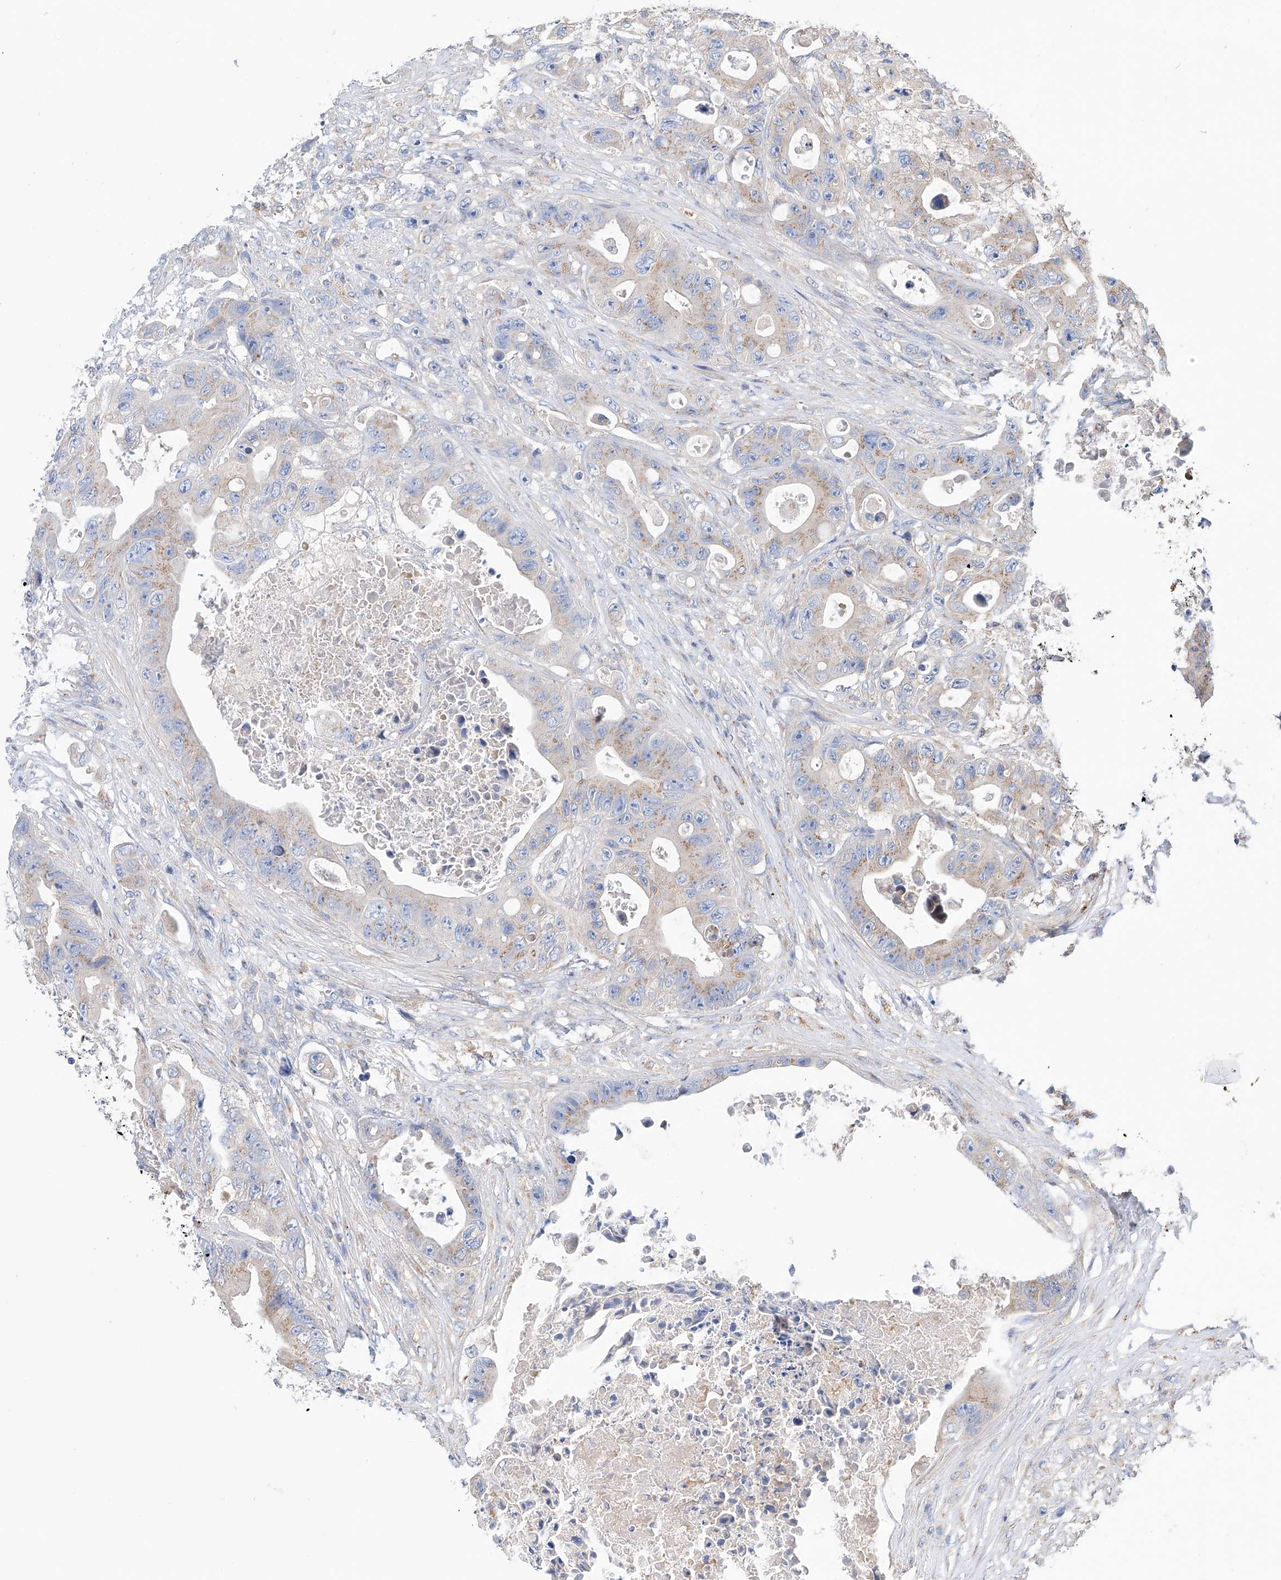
{"staining": {"intensity": "weak", "quantity": "<25%", "location": "cytoplasmic/membranous"}, "tissue": "colorectal cancer", "cell_type": "Tumor cells", "image_type": "cancer", "snomed": [{"axis": "morphology", "description": "Adenocarcinoma, NOS"}, {"axis": "topography", "description": "Colon"}], "caption": "Immunohistochemistry image of human adenocarcinoma (colorectal) stained for a protein (brown), which reveals no staining in tumor cells. (Brightfield microscopy of DAB (3,3'-diaminobenzidine) immunohistochemistry at high magnification).", "gene": "SLC22A7", "patient": {"sex": "female", "age": 46}}